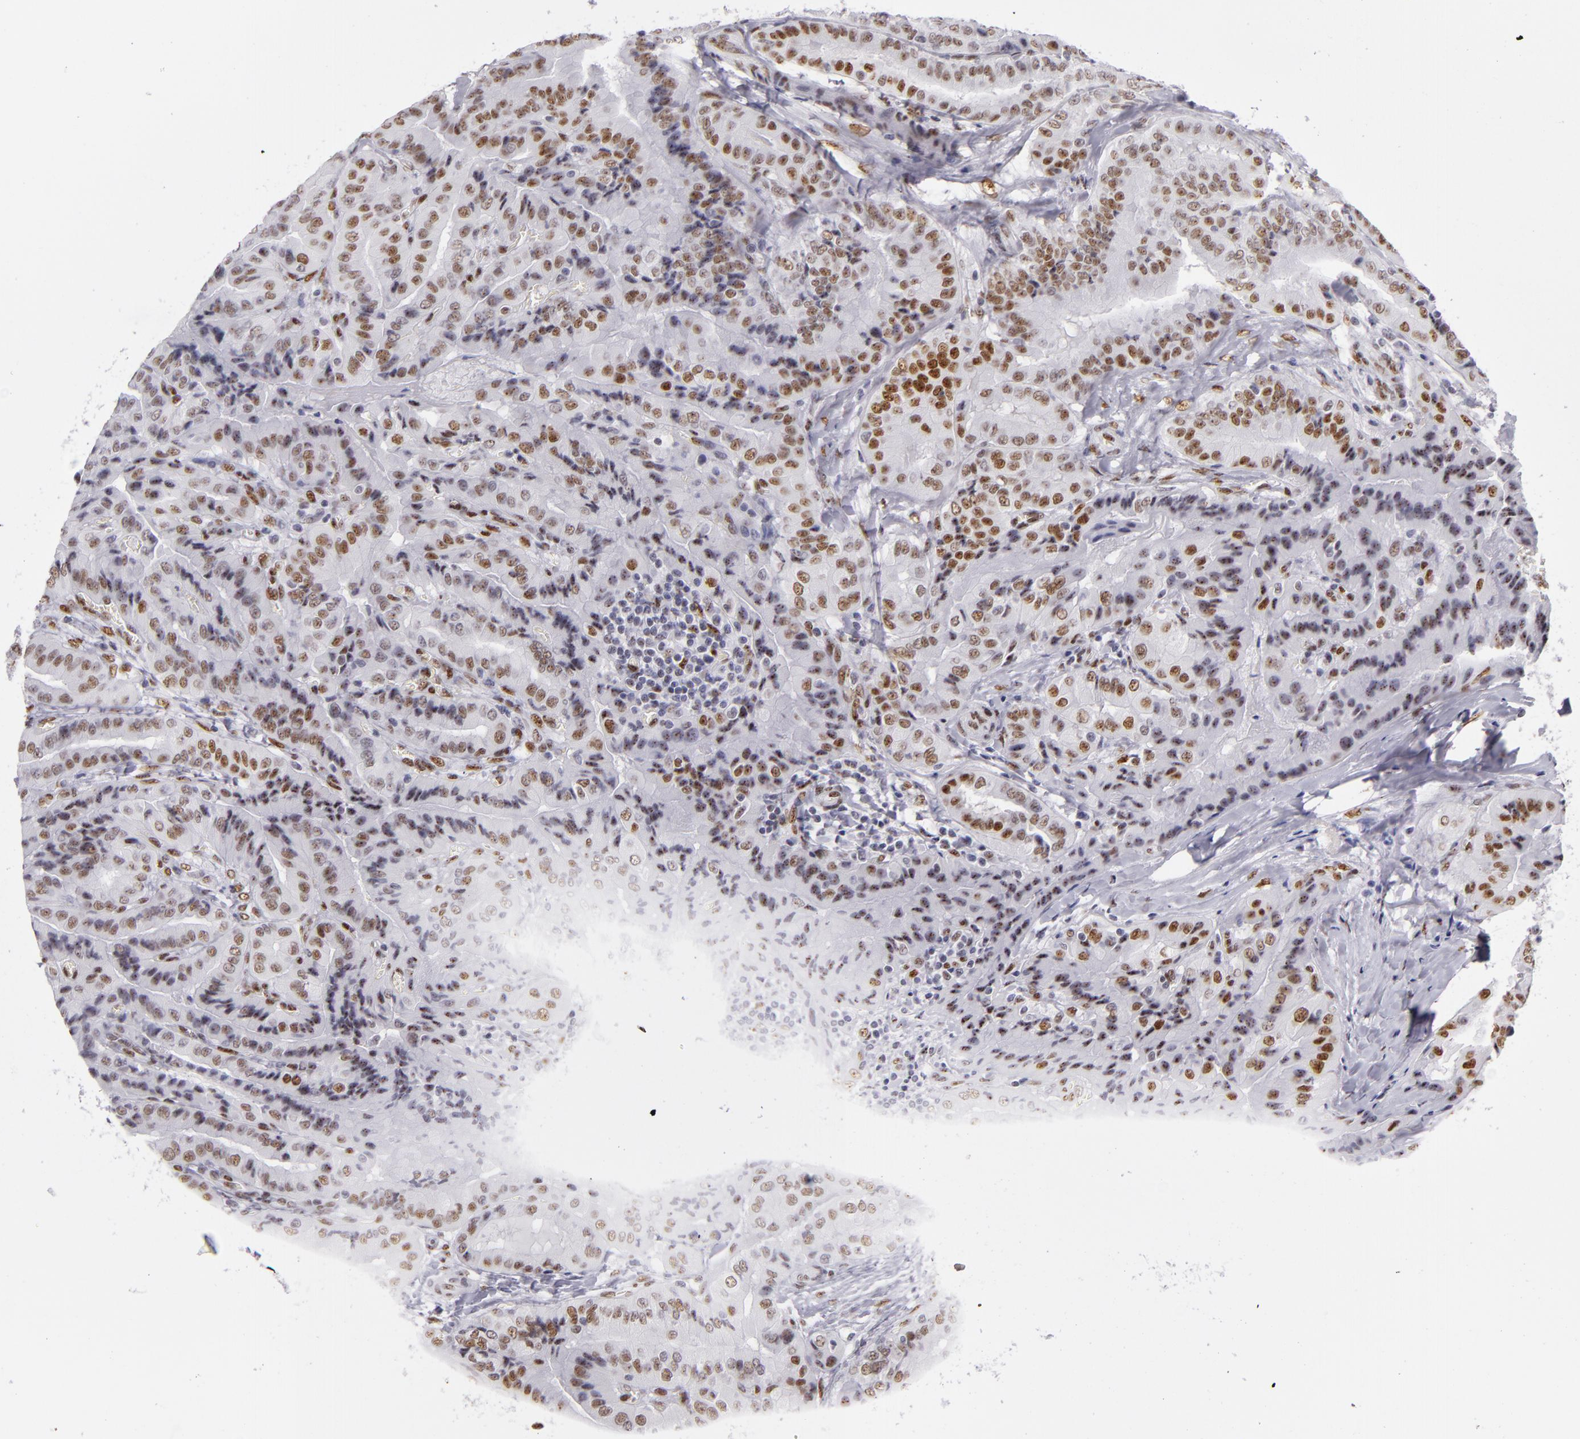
{"staining": {"intensity": "strong", "quantity": ">75%", "location": "nuclear"}, "tissue": "thyroid cancer", "cell_type": "Tumor cells", "image_type": "cancer", "snomed": [{"axis": "morphology", "description": "Papillary adenocarcinoma, NOS"}, {"axis": "topography", "description": "Thyroid gland"}], "caption": "Approximately >75% of tumor cells in human papillary adenocarcinoma (thyroid) exhibit strong nuclear protein positivity as visualized by brown immunohistochemical staining.", "gene": "TOP3A", "patient": {"sex": "female", "age": 71}}